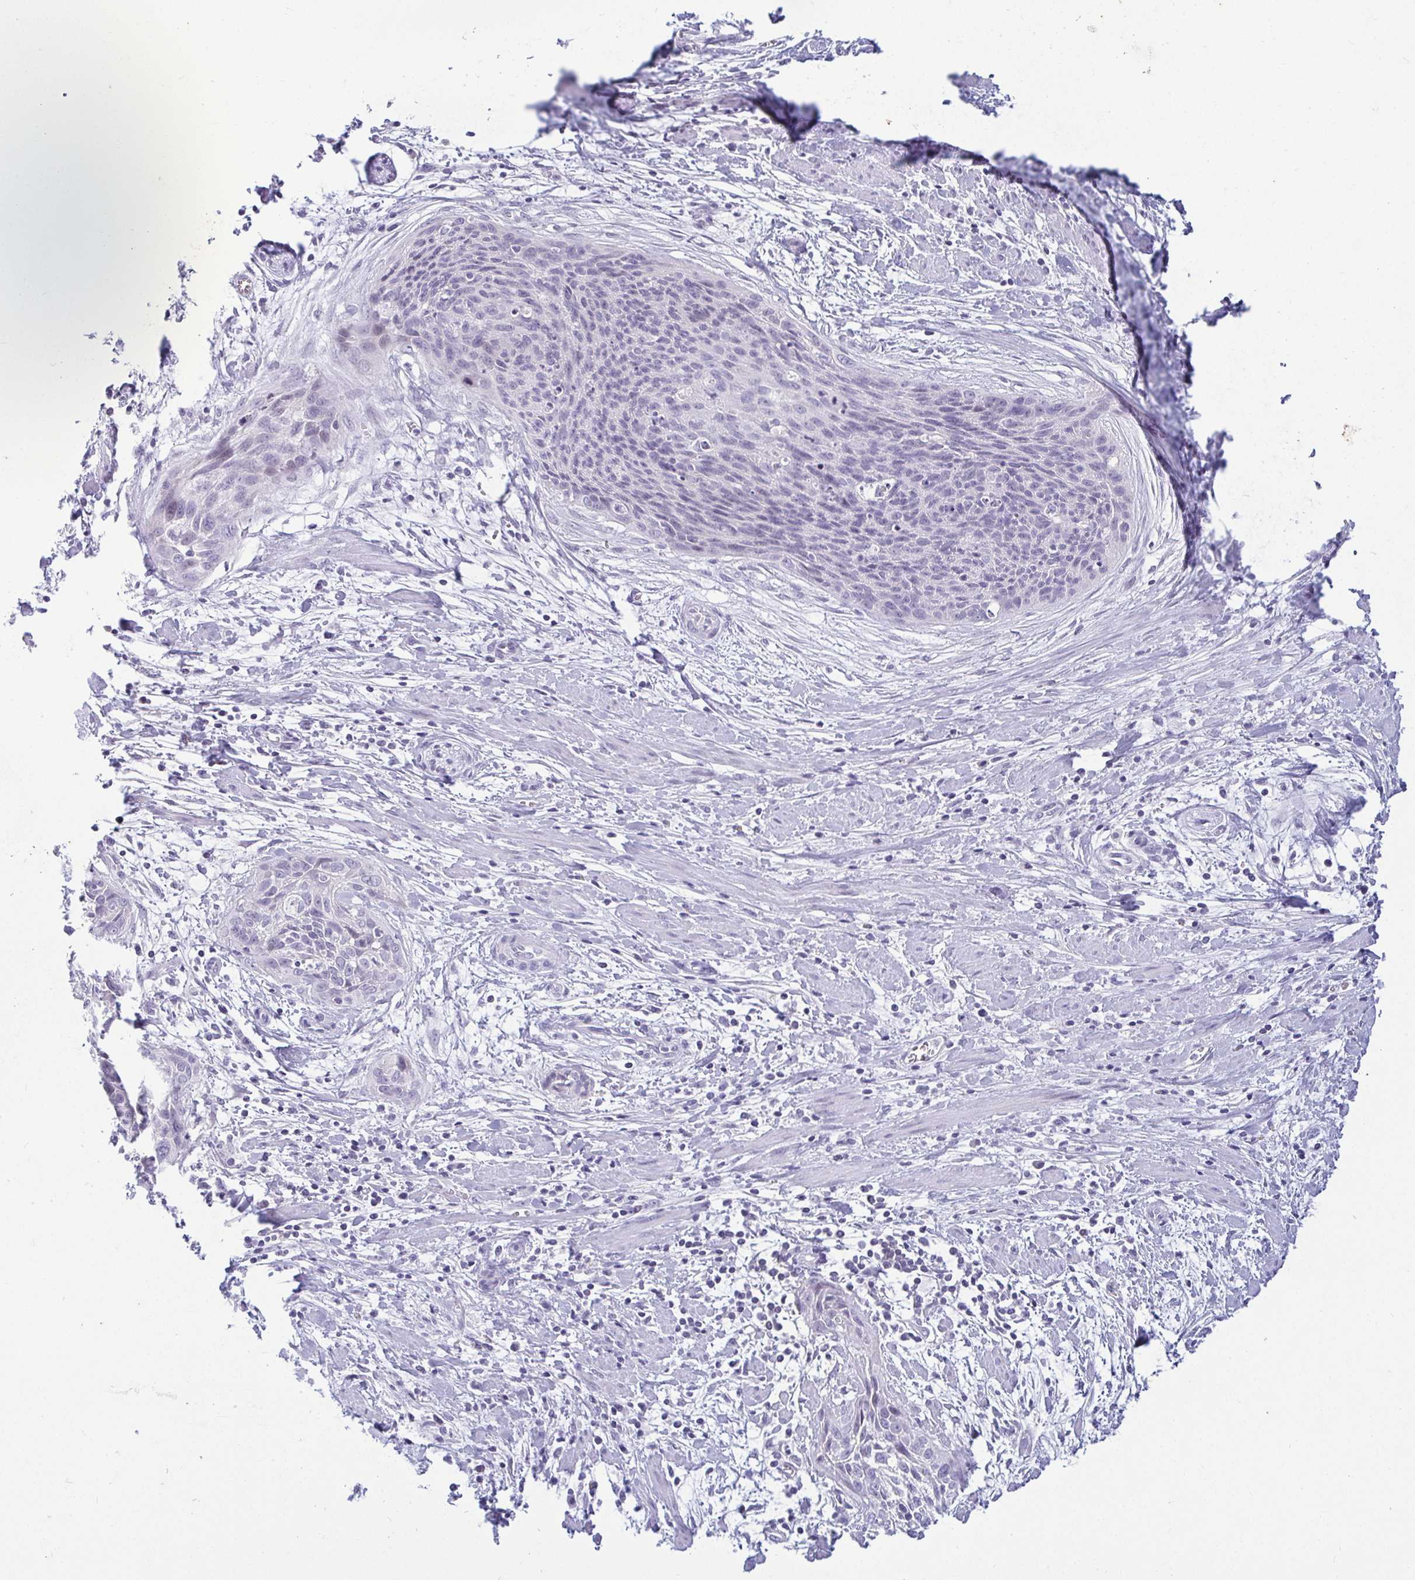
{"staining": {"intensity": "negative", "quantity": "none", "location": "none"}, "tissue": "cervical cancer", "cell_type": "Tumor cells", "image_type": "cancer", "snomed": [{"axis": "morphology", "description": "Squamous cell carcinoma, NOS"}, {"axis": "topography", "description": "Cervix"}], "caption": "There is no significant positivity in tumor cells of cervical cancer.", "gene": "CR2", "patient": {"sex": "female", "age": 55}}